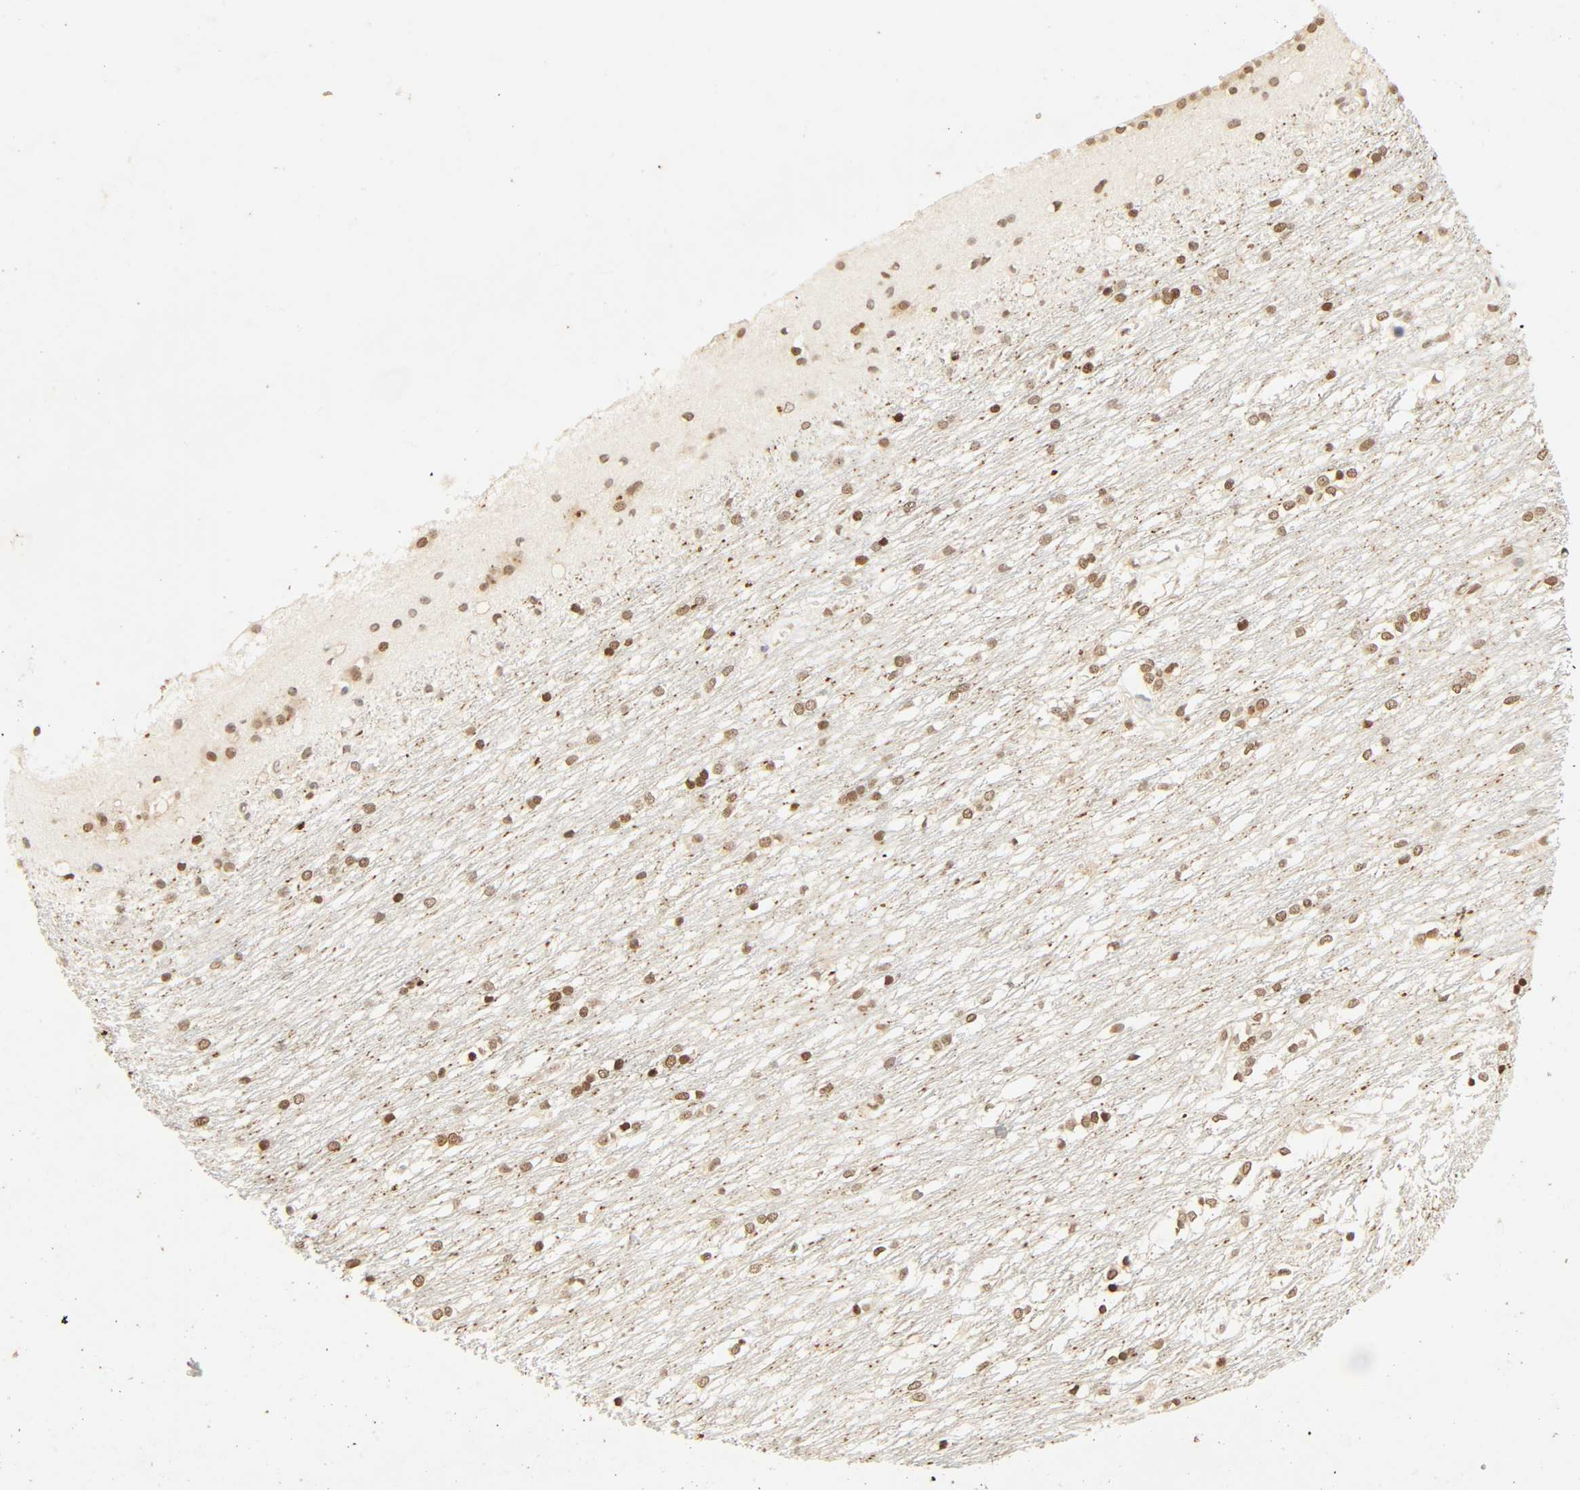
{"staining": {"intensity": "weak", "quantity": "25%-75%", "location": "nuclear"}, "tissue": "caudate", "cell_type": "Glial cells", "image_type": "normal", "snomed": [{"axis": "morphology", "description": "Normal tissue, NOS"}, {"axis": "topography", "description": "Lateral ventricle wall"}], "caption": "Weak nuclear protein positivity is appreciated in approximately 25%-75% of glial cells in caudate.", "gene": "UBC", "patient": {"sex": "female", "age": 19}}